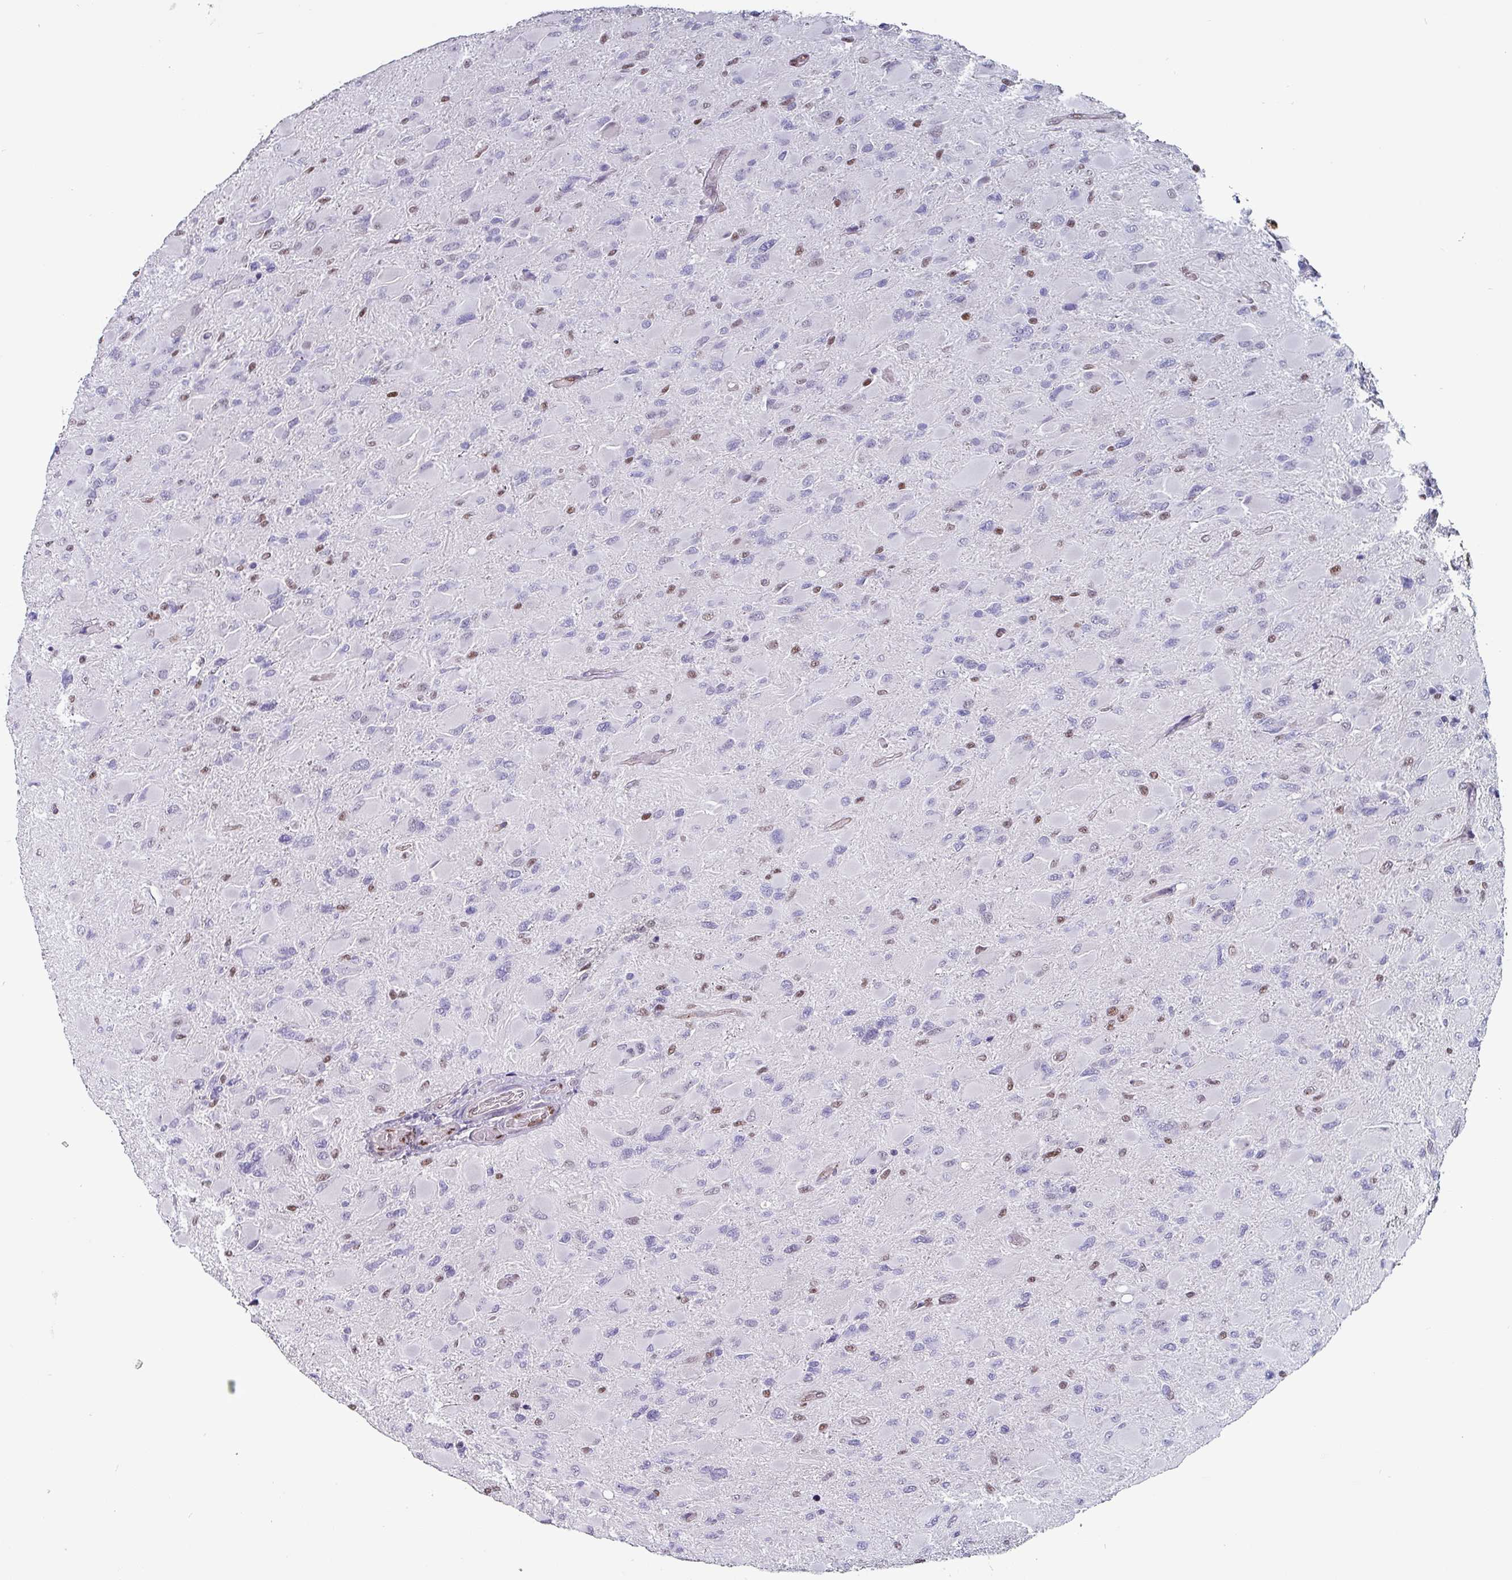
{"staining": {"intensity": "negative", "quantity": "none", "location": "none"}, "tissue": "glioma", "cell_type": "Tumor cells", "image_type": "cancer", "snomed": [{"axis": "morphology", "description": "Glioma, malignant, High grade"}, {"axis": "topography", "description": "Cerebral cortex"}], "caption": "Tumor cells are negative for protein expression in human high-grade glioma (malignant).", "gene": "ZNF816-ZNF321P", "patient": {"sex": "female", "age": 36}}